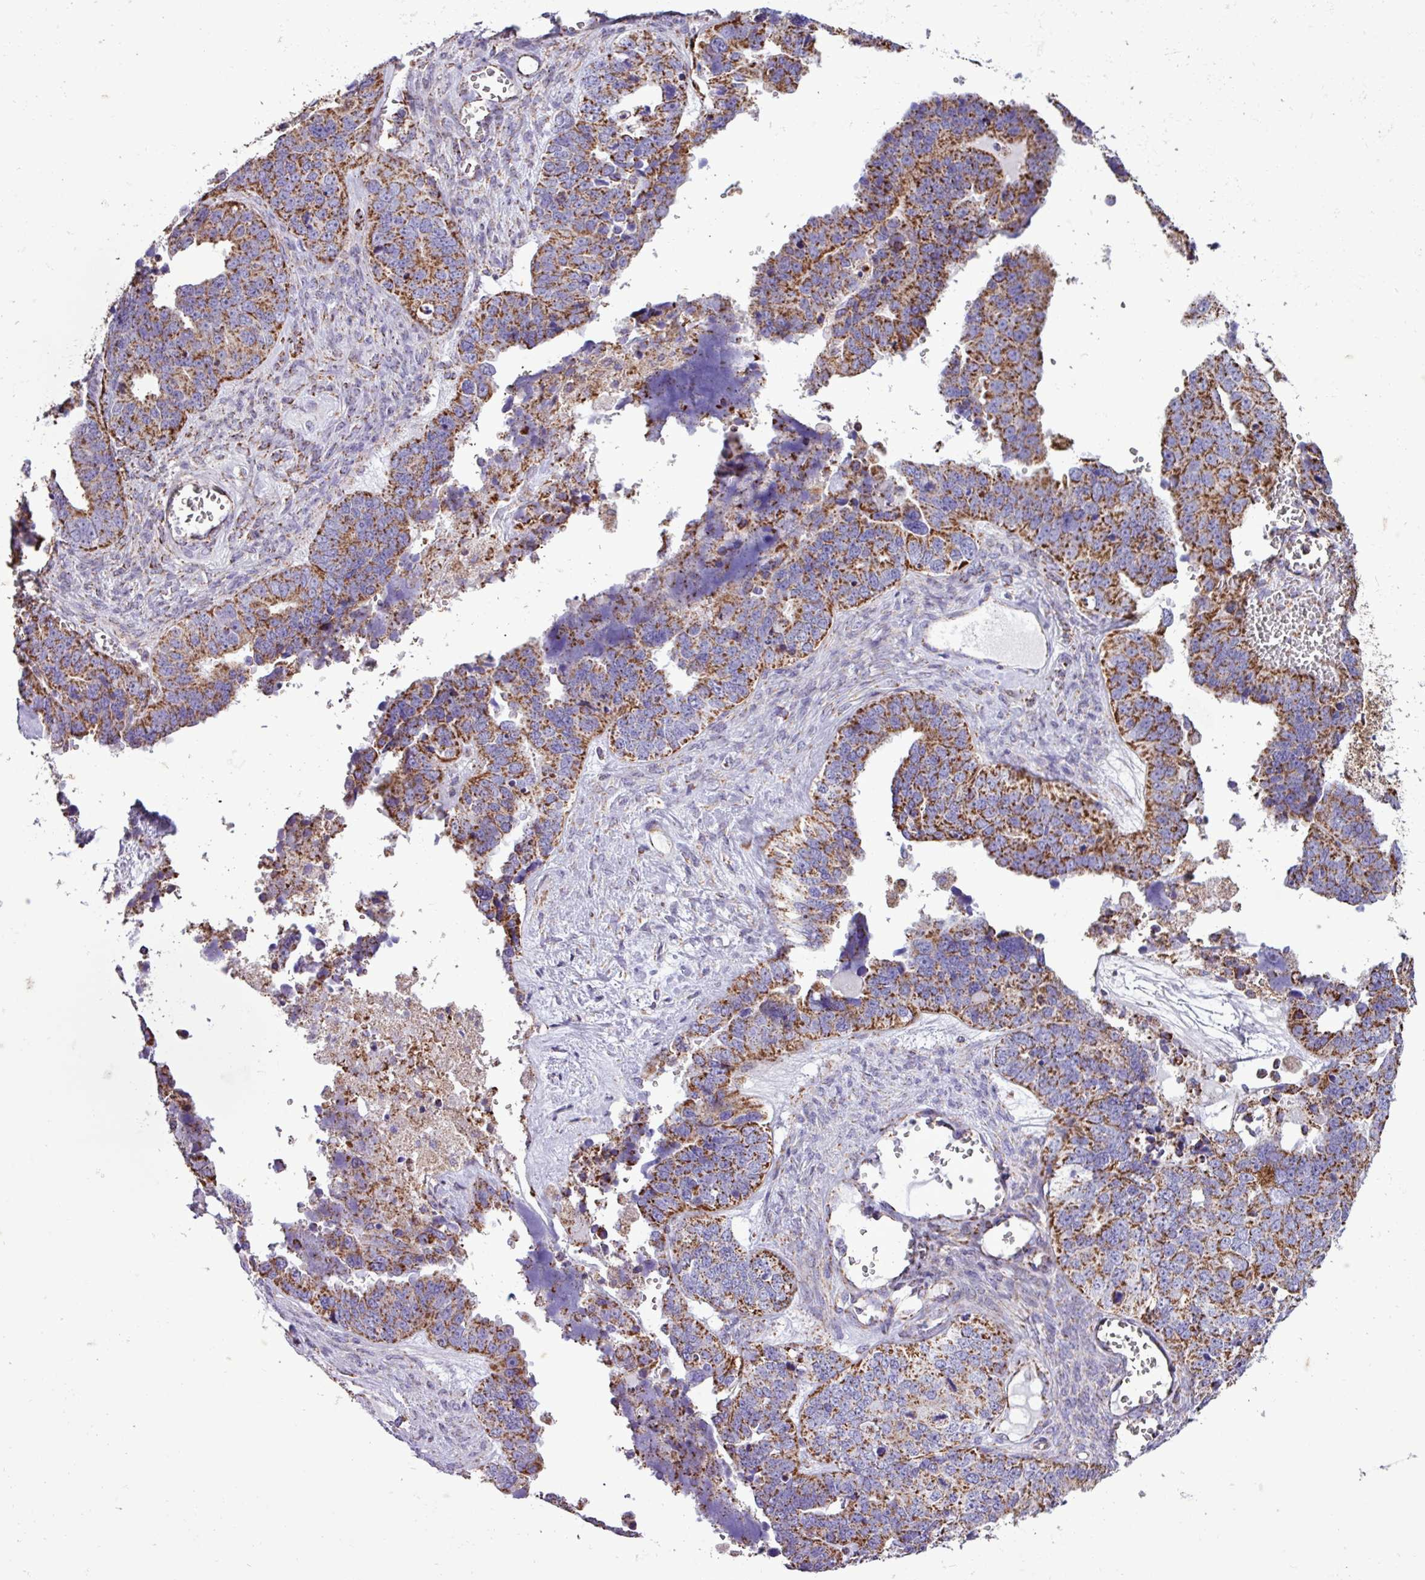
{"staining": {"intensity": "strong", "quantity": ">75%", "location": "cytoplasmic/membranous"}, "tissue": "ovarian cancer", "cell_type": "Tumor cells", "image_type": "cancer", "snomed": [{"axis": "morphology", "description": "Cystadenocarcinoma, serous, NOS"}, {"axis": "topography", "description": "Ovary"}], "caption": "A high amount of strong cytoplasmic/membranous expression is seen in about >75% of tumor cells in ovarian serous cystadenocarcinoma tissue. (DAB (3,3'-diaminobenzidine) IHC, brown staining for protein, blue staining for nuclei).", "gene": "RTL3", "patient": {"sex": "female", "age": 76}}